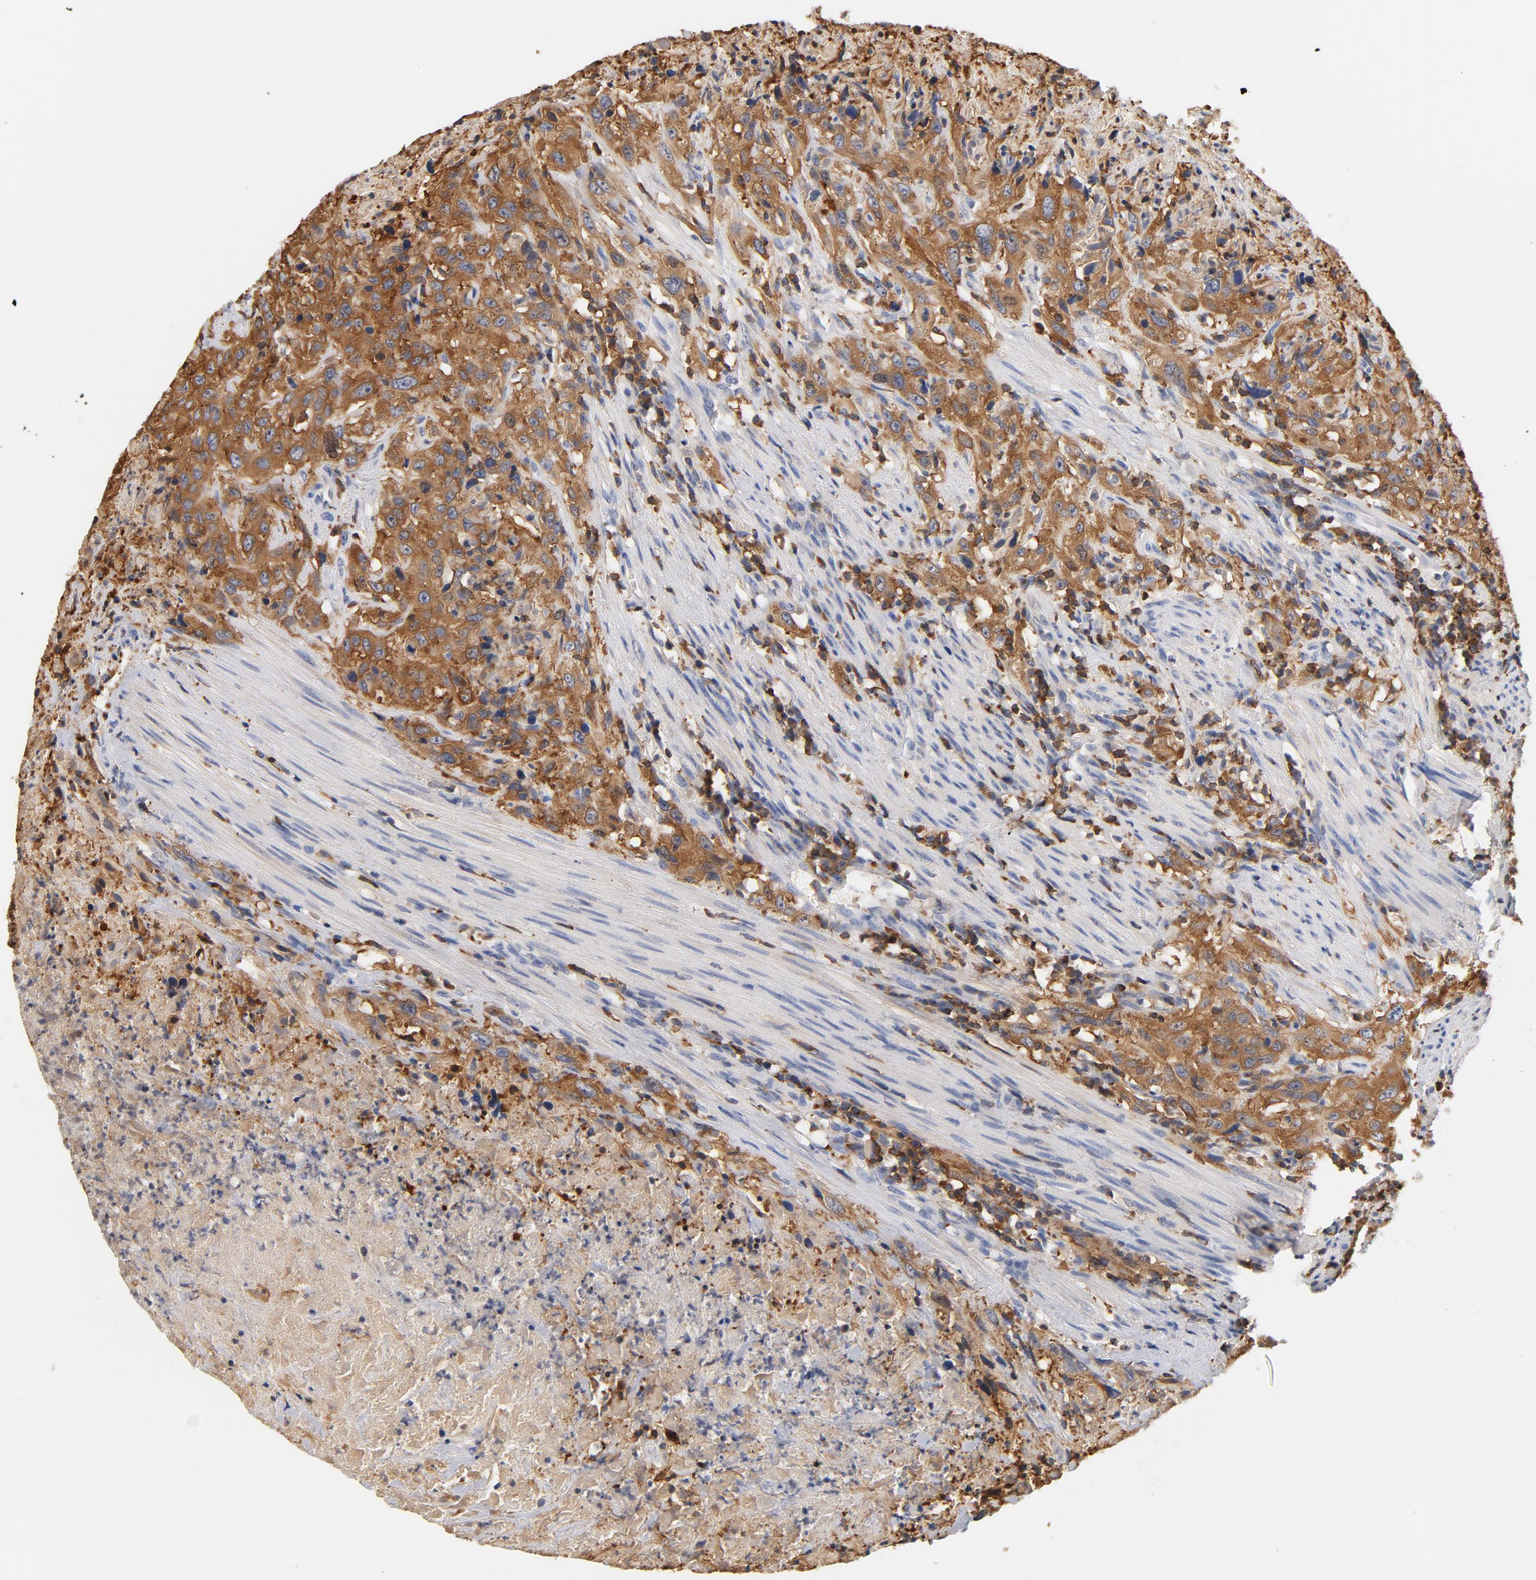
{"staining": {"intensity": "moderate", "quantity": ">75%", "location": "cytoplasmic/membranous"}, "tissue": "urothelial cancer", "cell_type": "Tumor cells", "image_type": "cancer", "snomed": [{"axis": "morphology", "description": "Urothelial carcinoma, High grade"}, {"axis": "topography", "description": "Urinary bladder"}], "caption": "Immunohistochemical staining of human urothelial cancer displays medium levels of moderate cytoplasmic/membranous protein staining in about >75% of tumor cells.", "gene": "EZR", "patient": {"sex": "male", "age": 61}}